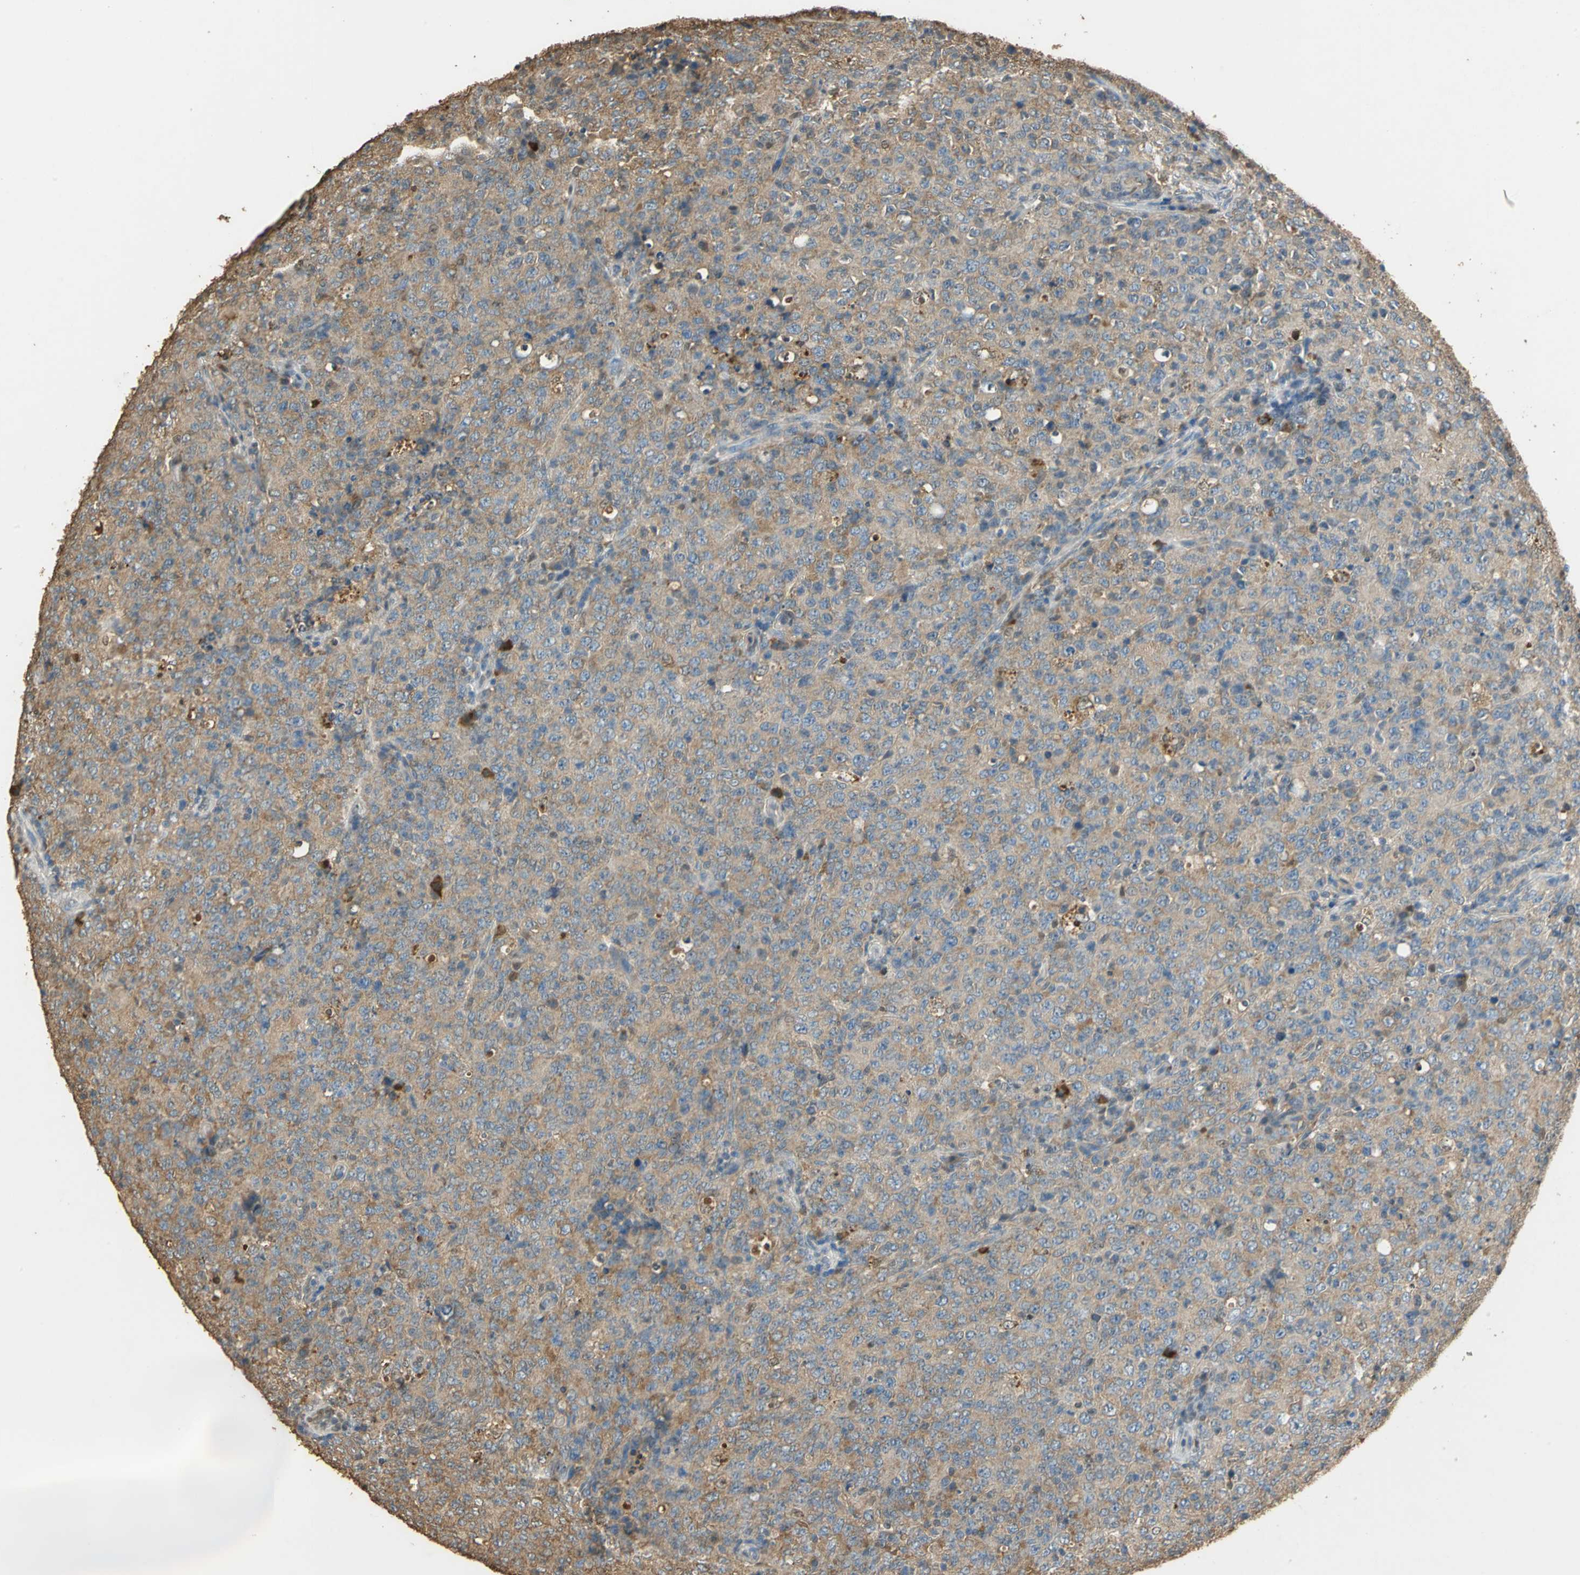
{"staining": {"intensity": "weak", "quantity": "25%-75%", "location": "cytoplasmic/membranous"}, "tissue": "lymphoma", "cell_type": "Tumor cells", "image_type": "cancer", "snomed": [{"axis": "morphology", "description": "Malignant lymphoma, non-Hodgkin's type, High grade"}, {"axis": "topography", "description": "Tonsil"}], "caption": "Tumor cells show low levels of weak cytoplasmic/membranous expression in approximately 25%-75% of cells in lymphoma. (Stains: DAB (3,3'-diaminobenzidine) in brown, nuclei in blue, Microscopy: brightfield microscopy at high magnification).", "gene": "GAPDH", "patient": {"sex": "female", "age": 36}}